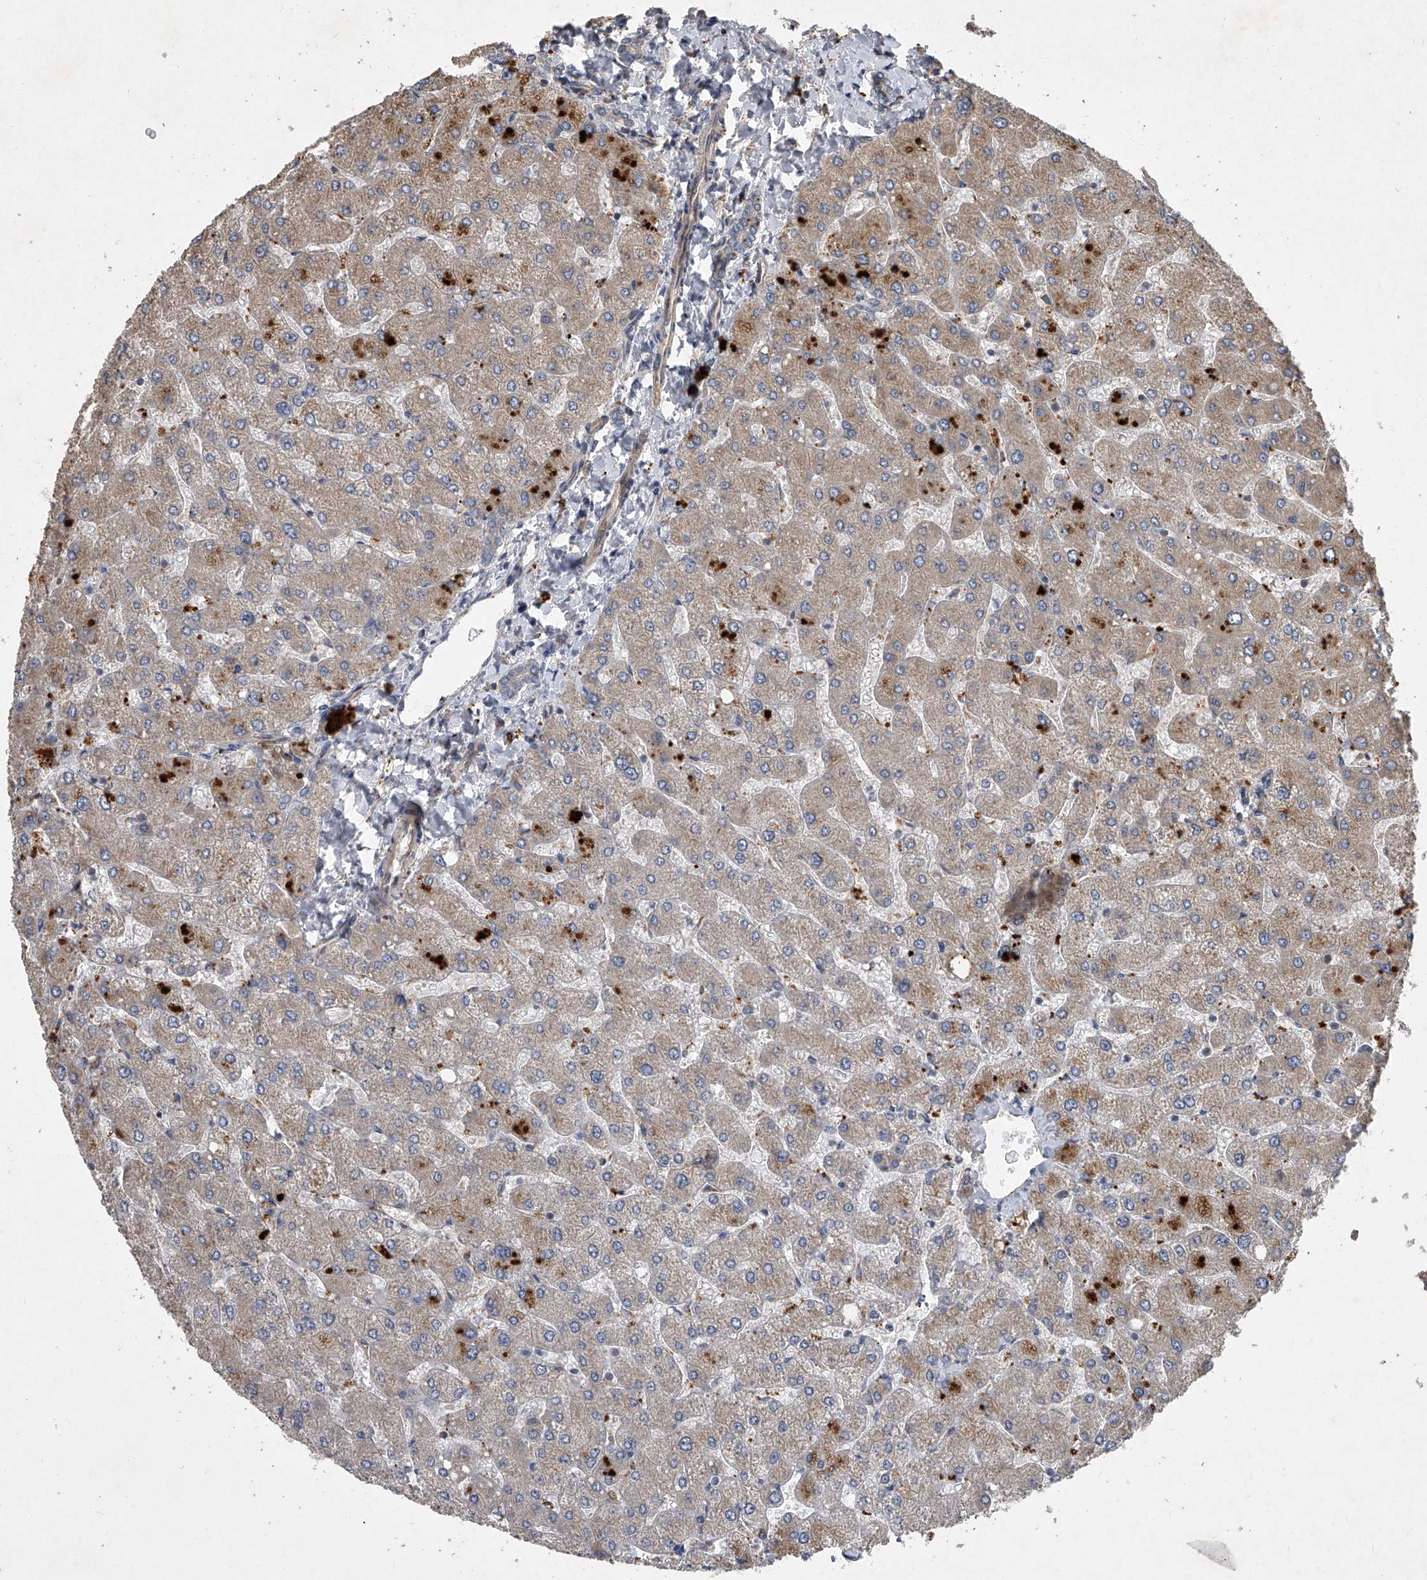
{"staining": {"intensity": "weak", "quantity": "<25%", "location": "cytoplasmic/membranous"}, "tissue": "liver", "cell_type": "Cholangiocytes", "image_type": "normal", "snomed": [{"axis": "morphology", "description": "Normal tissue, NOS"}, {"axis": "topography", "description": "Liver"}], "caption": "Immunohistochemistry image of normal liver stained for a protein (brown), which displays no expression in cholangiocytes.", "gene": "DOCK9", "patient": {"sex": "male", "age": 55}}